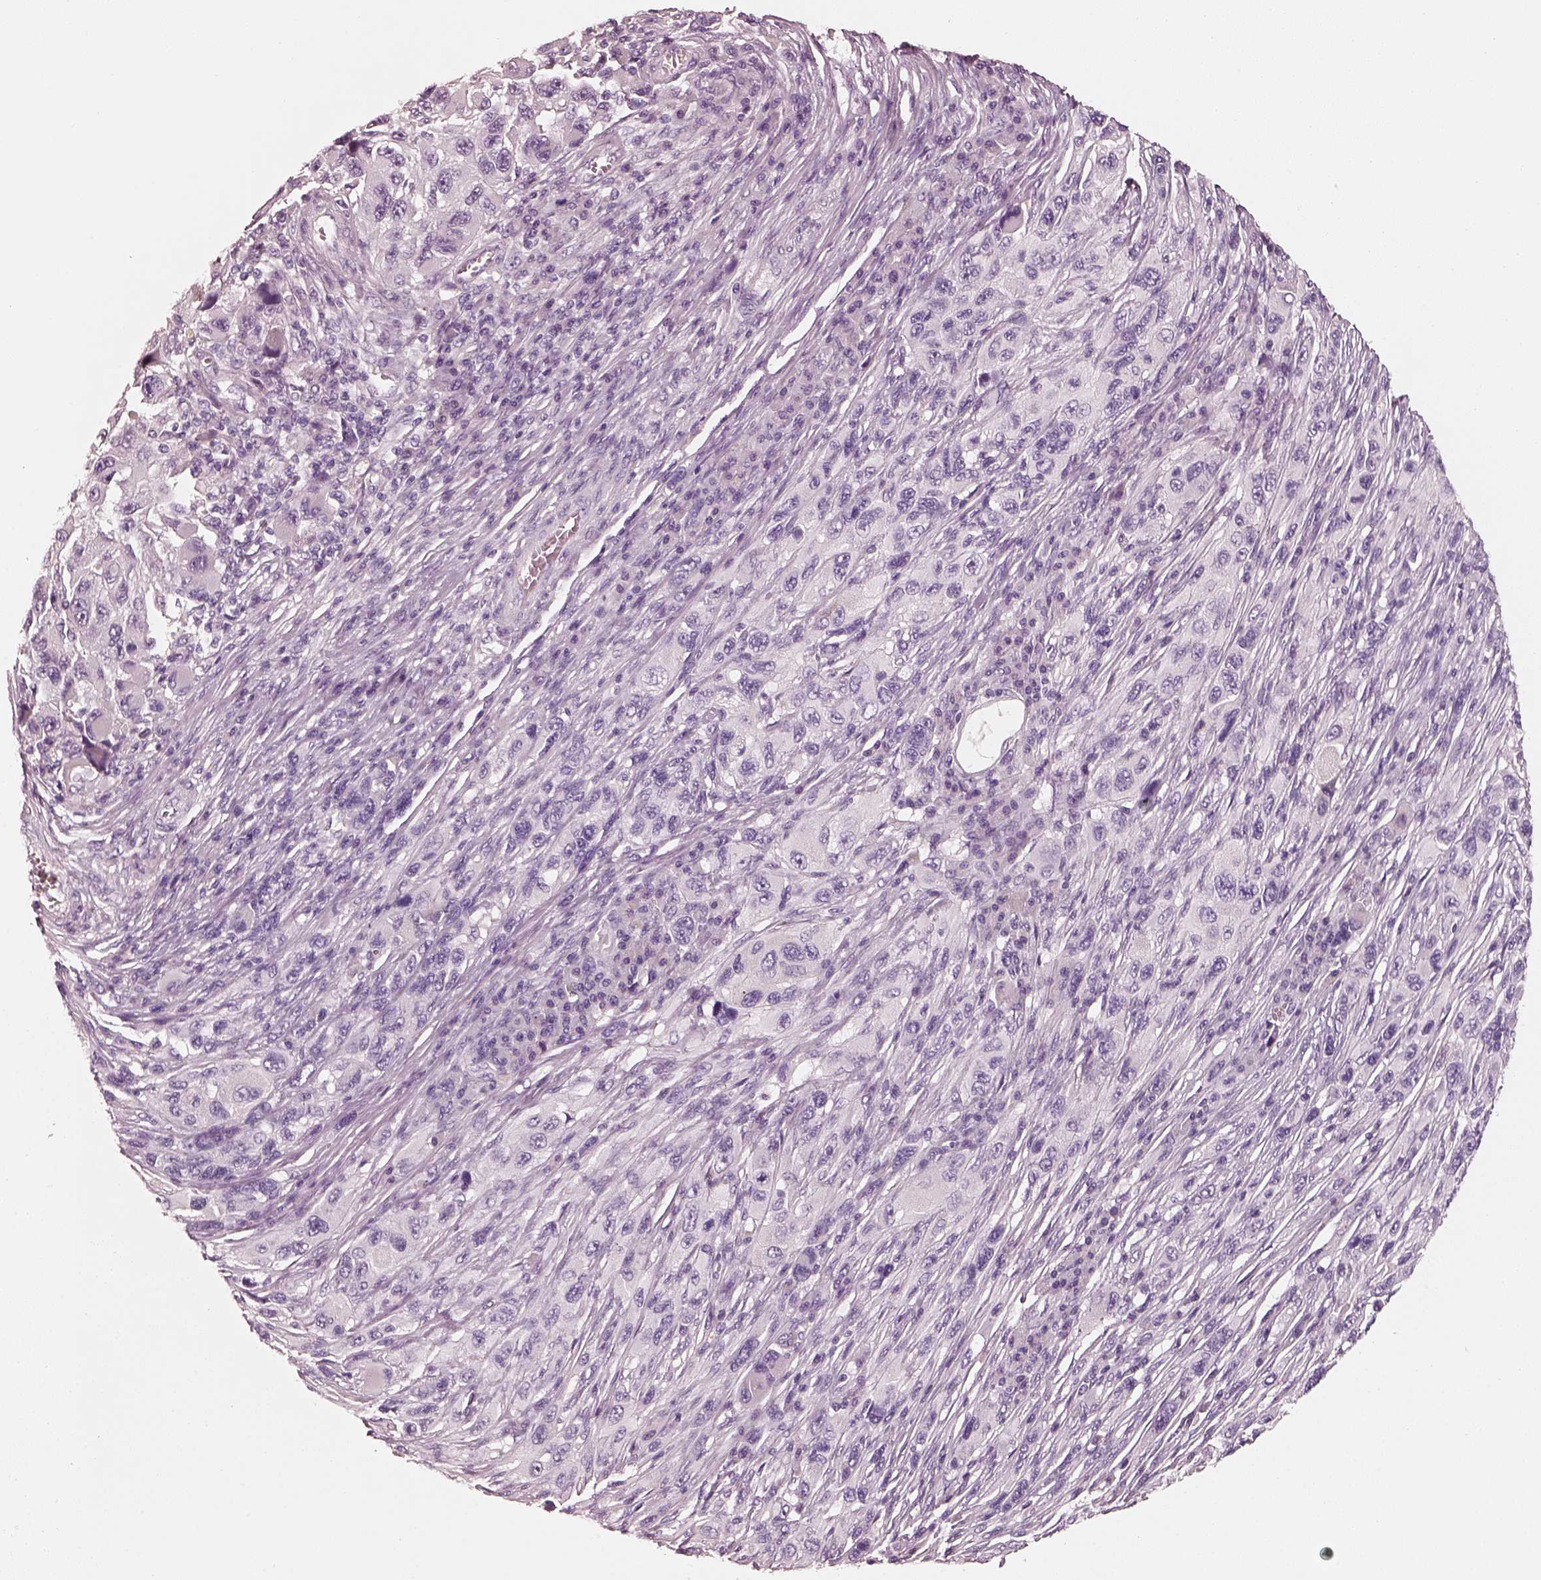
{"staining": {"intensity": "negative", "quantity": "none", "location": "none"}, "tissue": "melanoma", "cell_type": "Tumor cells", "image_type": "cancer", "snomed": [{"axis": "morphology", "description": "Malignant melanoma, NOS"}, {"axis": "topography", "description": "Skin"}], "caption": "A photomicrograph of melanoma stained for a protein displays no brown staining in tumor cells.", "gene": "RS1", "patient": {"sex": "male", "age": 53}}